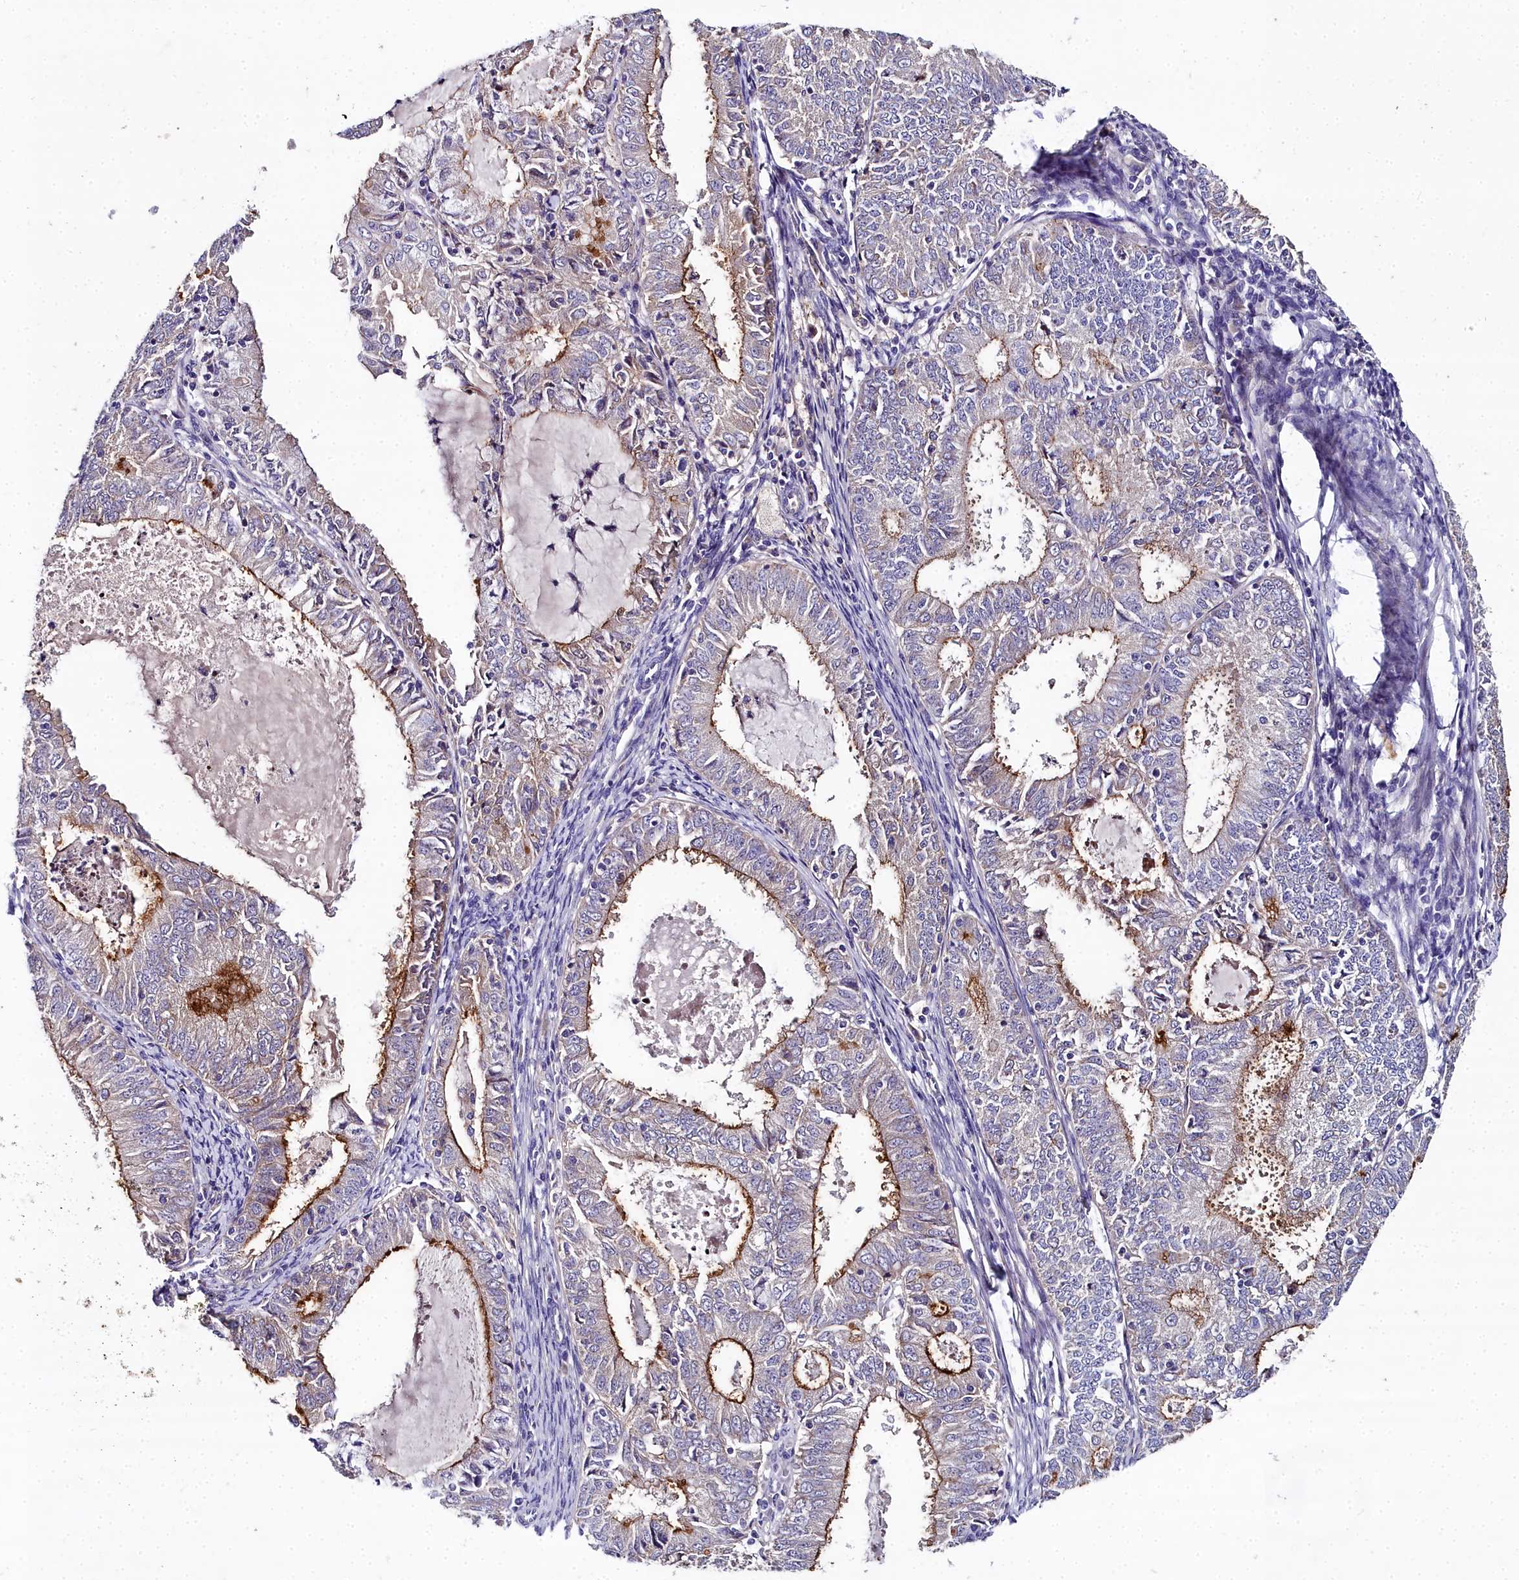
{"staining": {"intensity": "moderate", "quantity": "25%-75%", "location": "cytoplasmic/membranous"}, "tissue": "endometrial cancer", "cell_type": "Tumor cells", "image_type": "cancer", "snomed": [{"axis": "morphology", "description": "Adenocarcinoma, NOS"}, {"axis": "topography", "description": "Endometrium"}], "caption": "Immunohistochemistry micrograph of adenocarcinoma (endometrial) stained for a protein (brown), which demonstrates medium levels of moderate cytoplasmic/membranous staining in approximately 25%-75% of tumor cells.", "gene": "NT5M", "patient": {"sex": "female", "age": 57}}